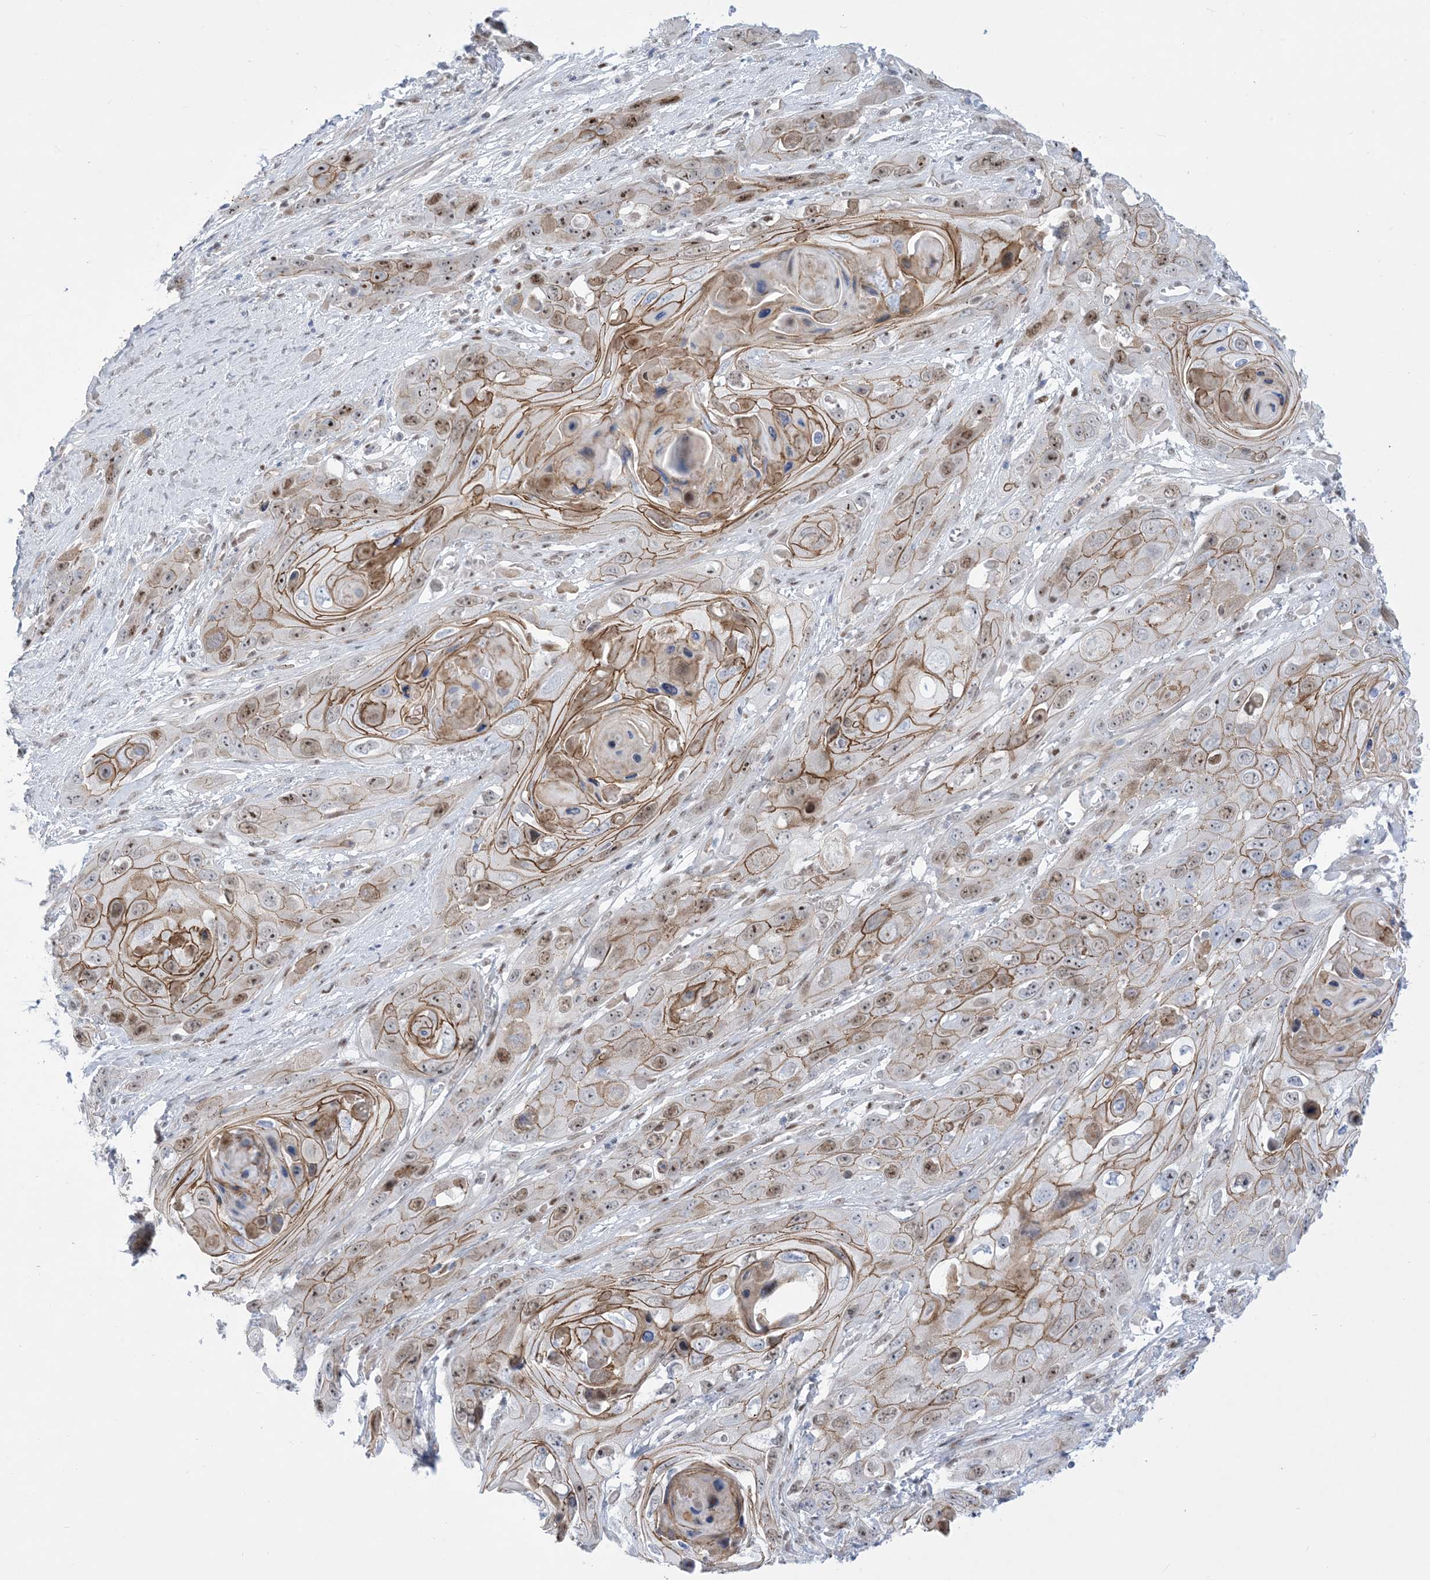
{"staining": {"intensity": "moderate", "quantity": ">75%", "location": "cytoplasmic/membranous,nuclear"}, "tissue": "skin cancer", "cell_type": "Tumor cells", "image_type": "cancer", "snomed": [{"axis": "morphology", "description": "Squamous cell carcinoma, NOS"}, {"axis": "topography", "description": "Skin"}], "caption": "Squamous cell carcinoma (skin) was stained to show a protein in brown. There is medium levels of moderate cytoplasmic/membranous and nuclear positivity in approximately >75% of tumor cells. (DAB (3,3'-diaminobenzidine) = brown stain, brightfield microscopy at high magnification).", "gene": "MARS2", "patient": {"sex": "male", "age": 55}}